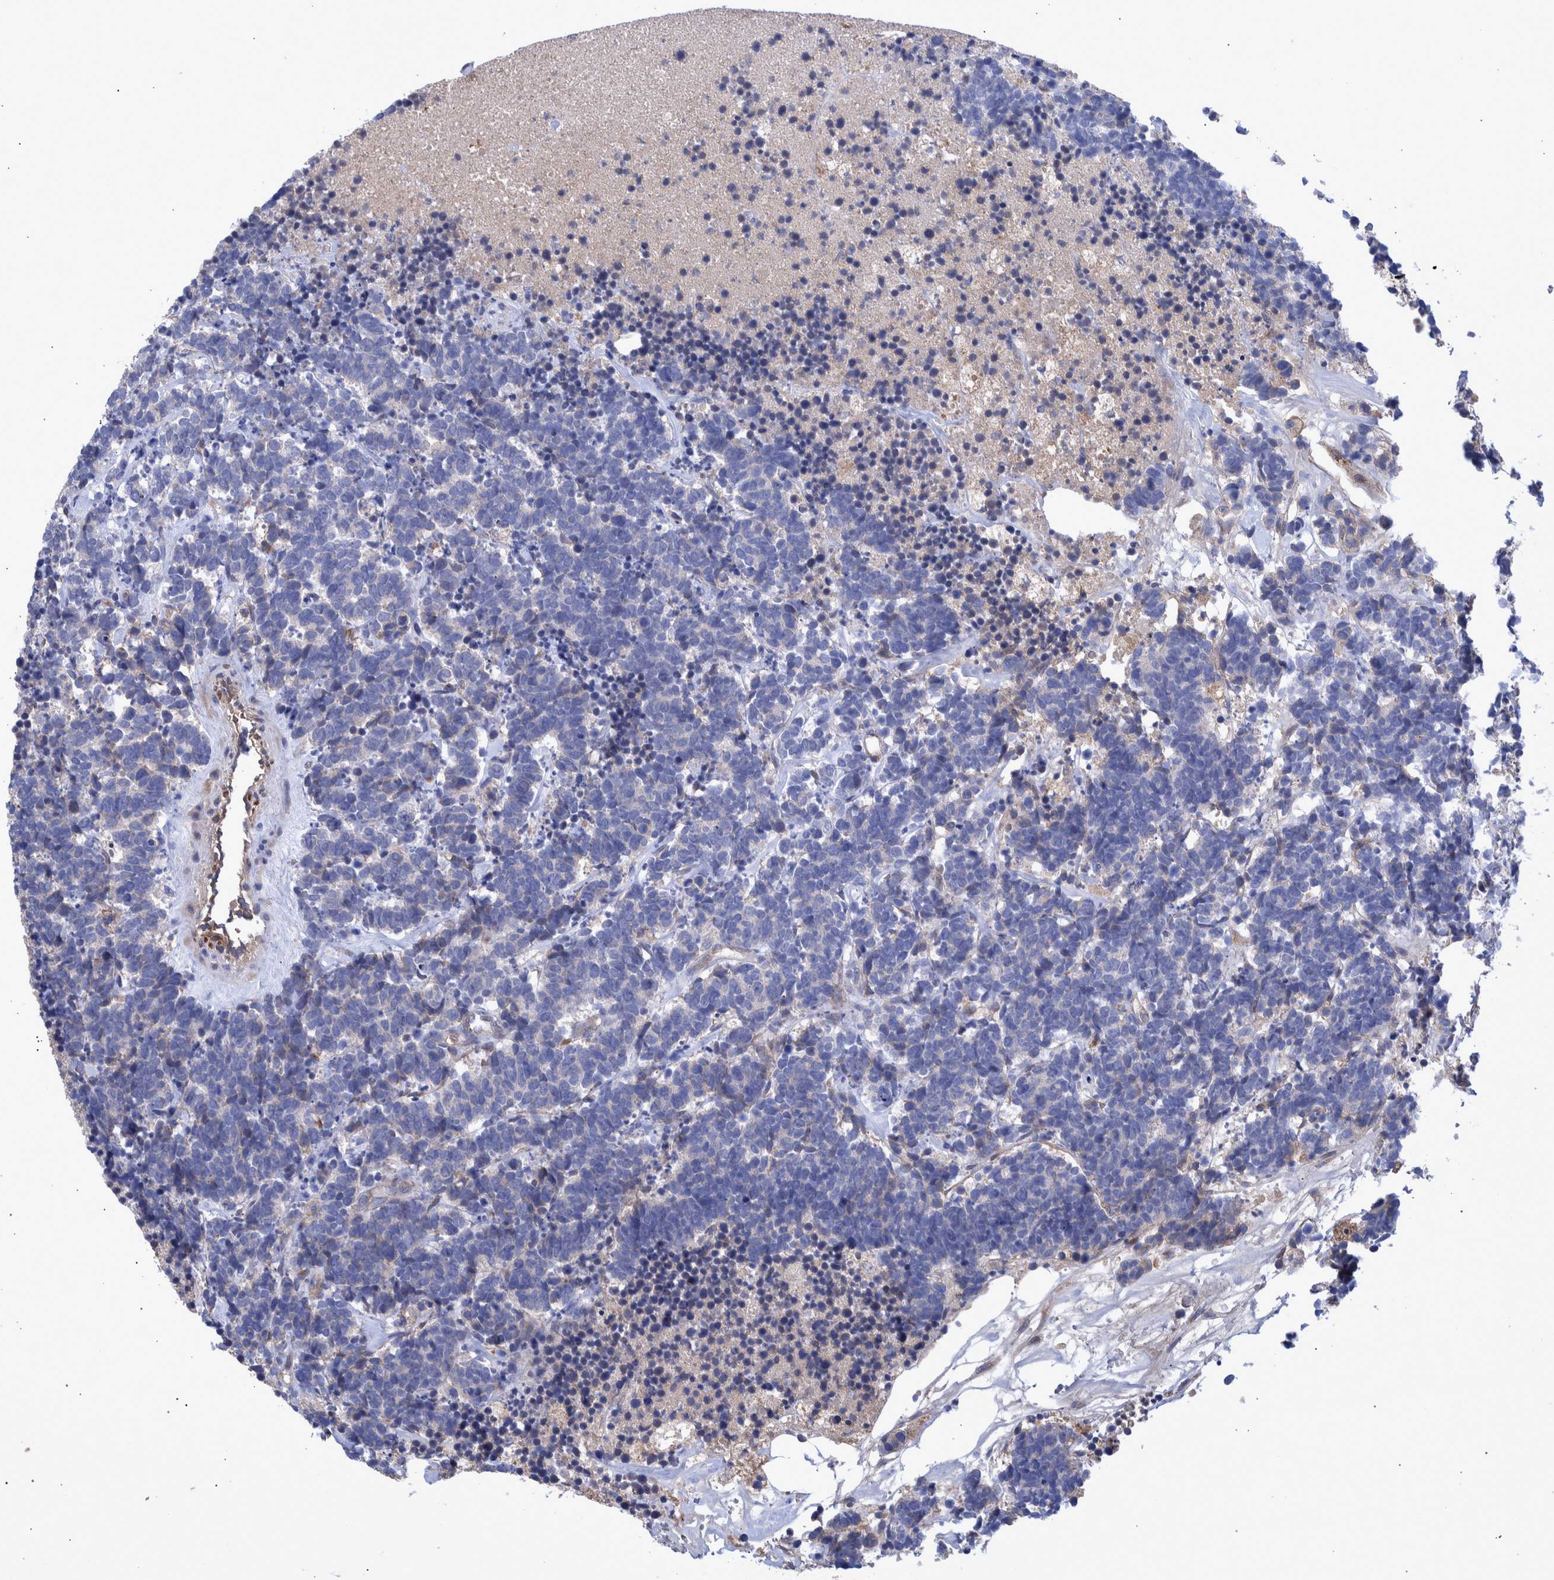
{"staining": {"intensity": "negative", "quantity": "none", "location": "none"}, "tissue": "carcinoid", "cell_type": "Tumor cells", "image_type": "cancer", "snomed": [{"axis": "morphology", "description": "Carcinoma, NOS"}, {"axis": "morphology", "description": "Carcinoid, malignant, NOS"}, {"axis": "topography", "description": "Urinary bladder"}], "caption": "Tumor cells are negative for protein expression in human carcinoid. (Brightfield microscopy of DAB (3,3'-diaminobenzidine) immunohistochemistry at high magnification).", "gene": "DLL4", "patient": {"sex": "male", "age": 57}}